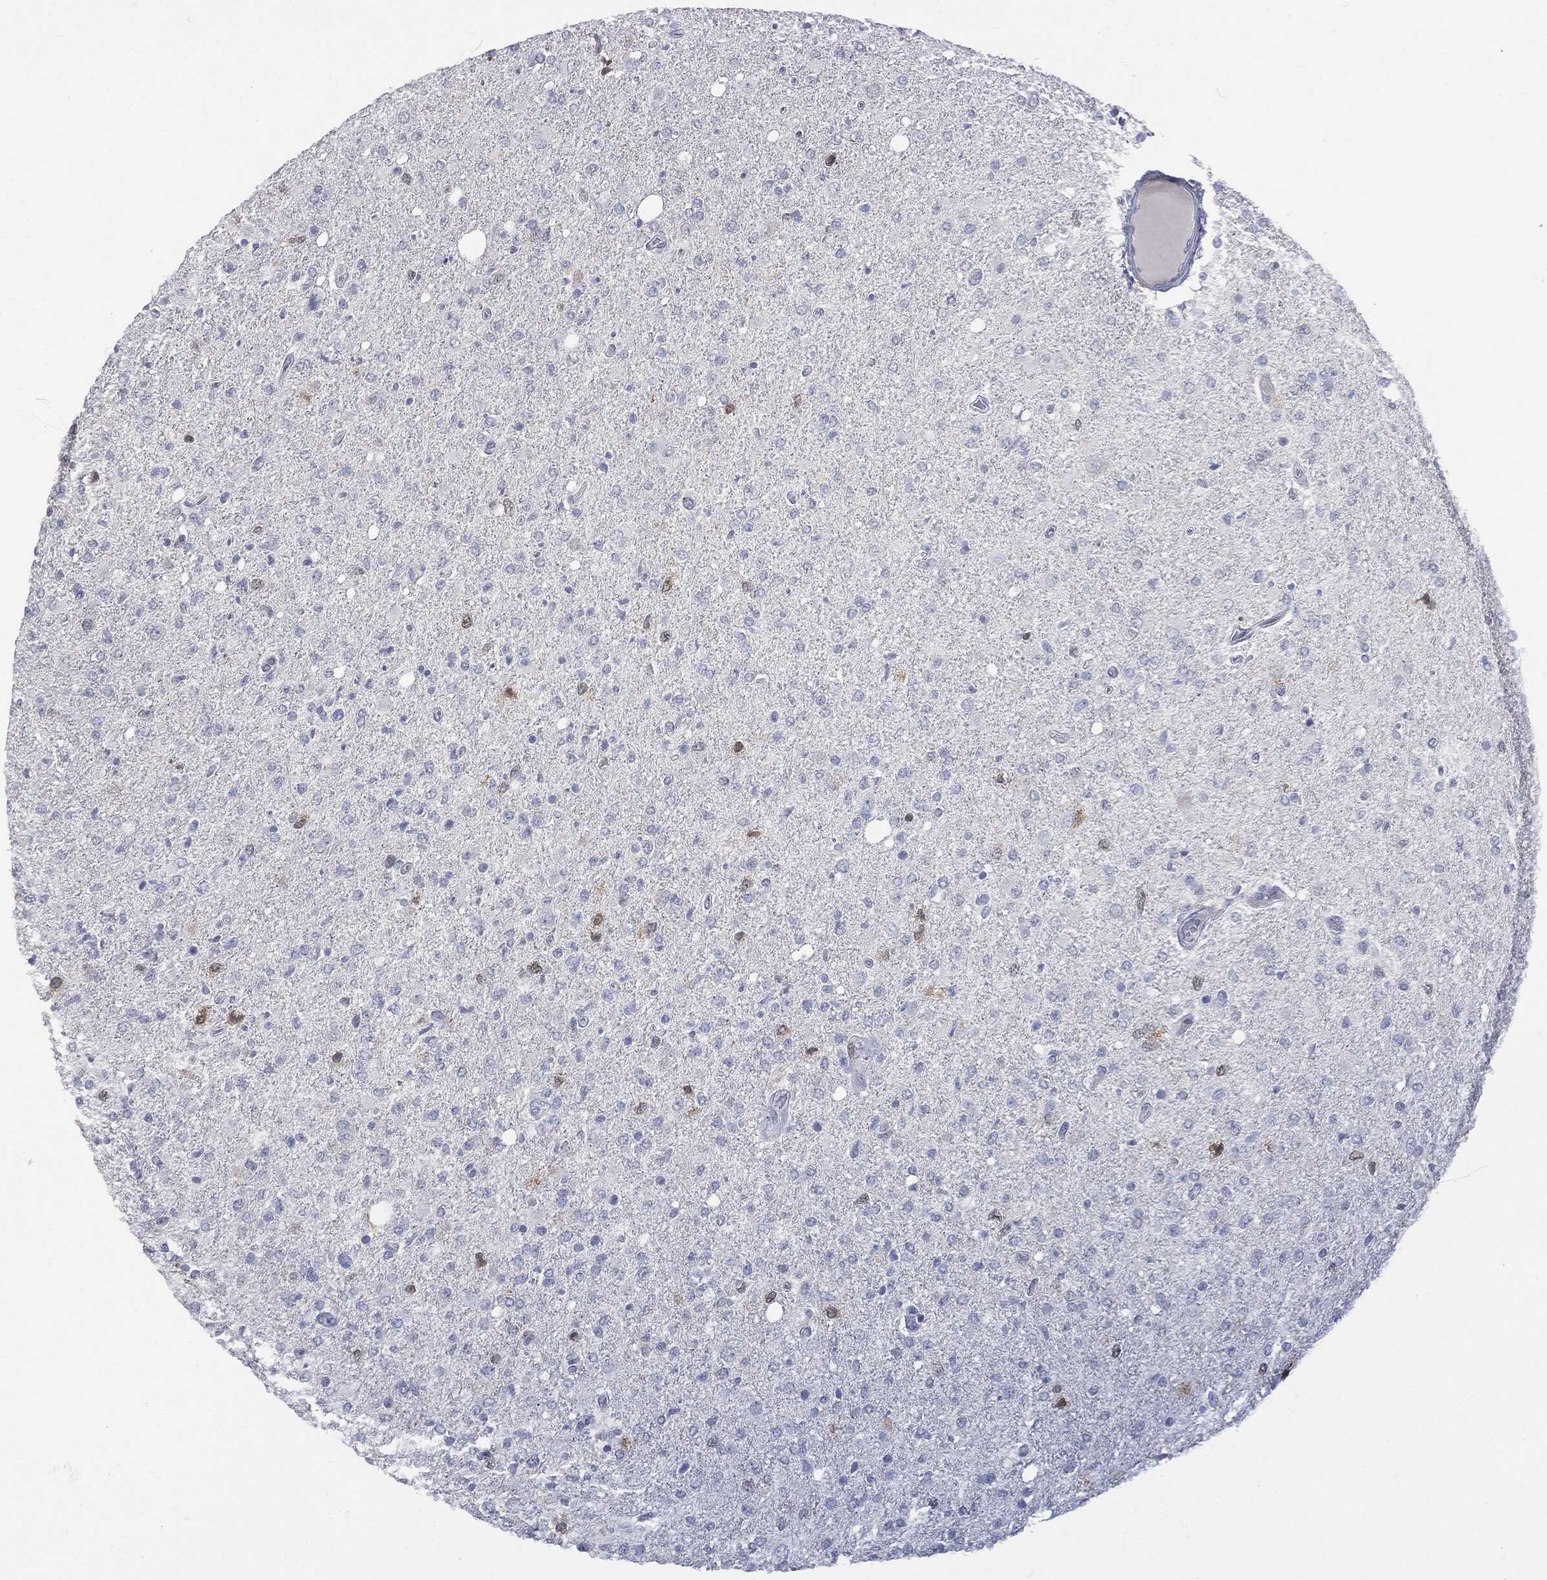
{"staining": {"intensity": "strong", "quantity": "<25%", "location": "cytoplasmic/membranous,nuclear"}, "tissue": "glioma", "cell_type": "Tumor cells", "image_type": "cancer", "snomed": [{"axis": "morphology", "description": "Glioma, malignant, High grade"}, {"axis": "topography", "description": "Cerebral cortex"}], "caption": "Malignant glioma (high-grade) stained with immunohistochemistry reveals strong cytoplasmic/membranous and nuclear expression in approximately <25% of tumor cells.", "gene": "UBE2C", "patient": {"sex": "male", "age": 70}}